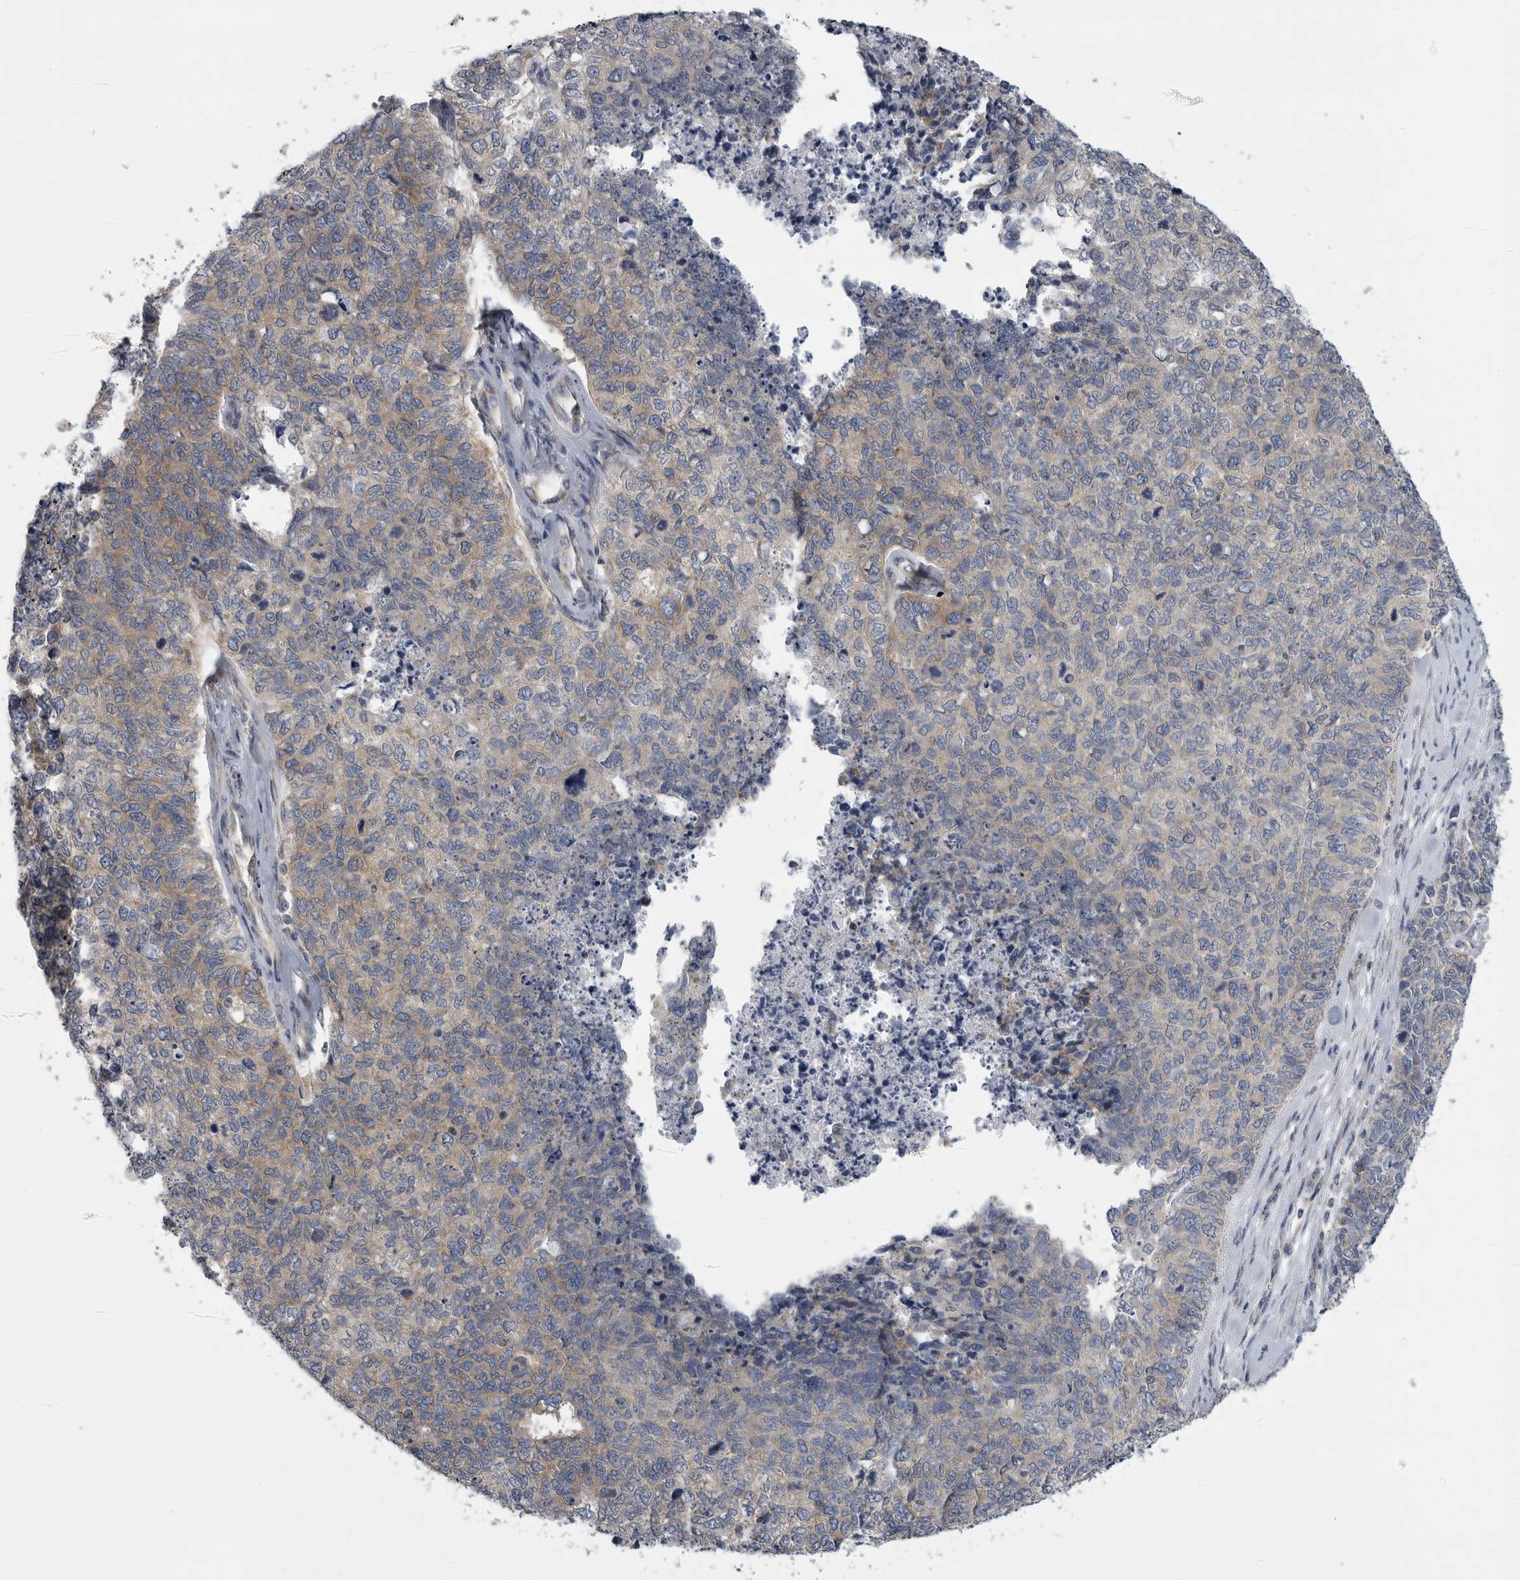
{"staining": {"intensity": "weak", "quantity": ">75%", "location": "cytoplasmic/membranous"}, "tissue": "cervical cancer", "cell_type": "Tumor cells", "image_type": "cancer", "snomed": [{"axis": "morphology", "description": "Squamous cell carcinoma, NOS"}, {"axis": "topography", "description": "Cervix"}], "caption": "This photomicrograph demonstrates cervical squamous cell carcinoma stained with IHC to label a protein in brown. The cytoplasmic/membranous of tumor cells show weak positivity for the protein. Nuclei are counter-stained blue.", "gene": "PRRC2C", "patient": {"sex": "female", "age": 63}}